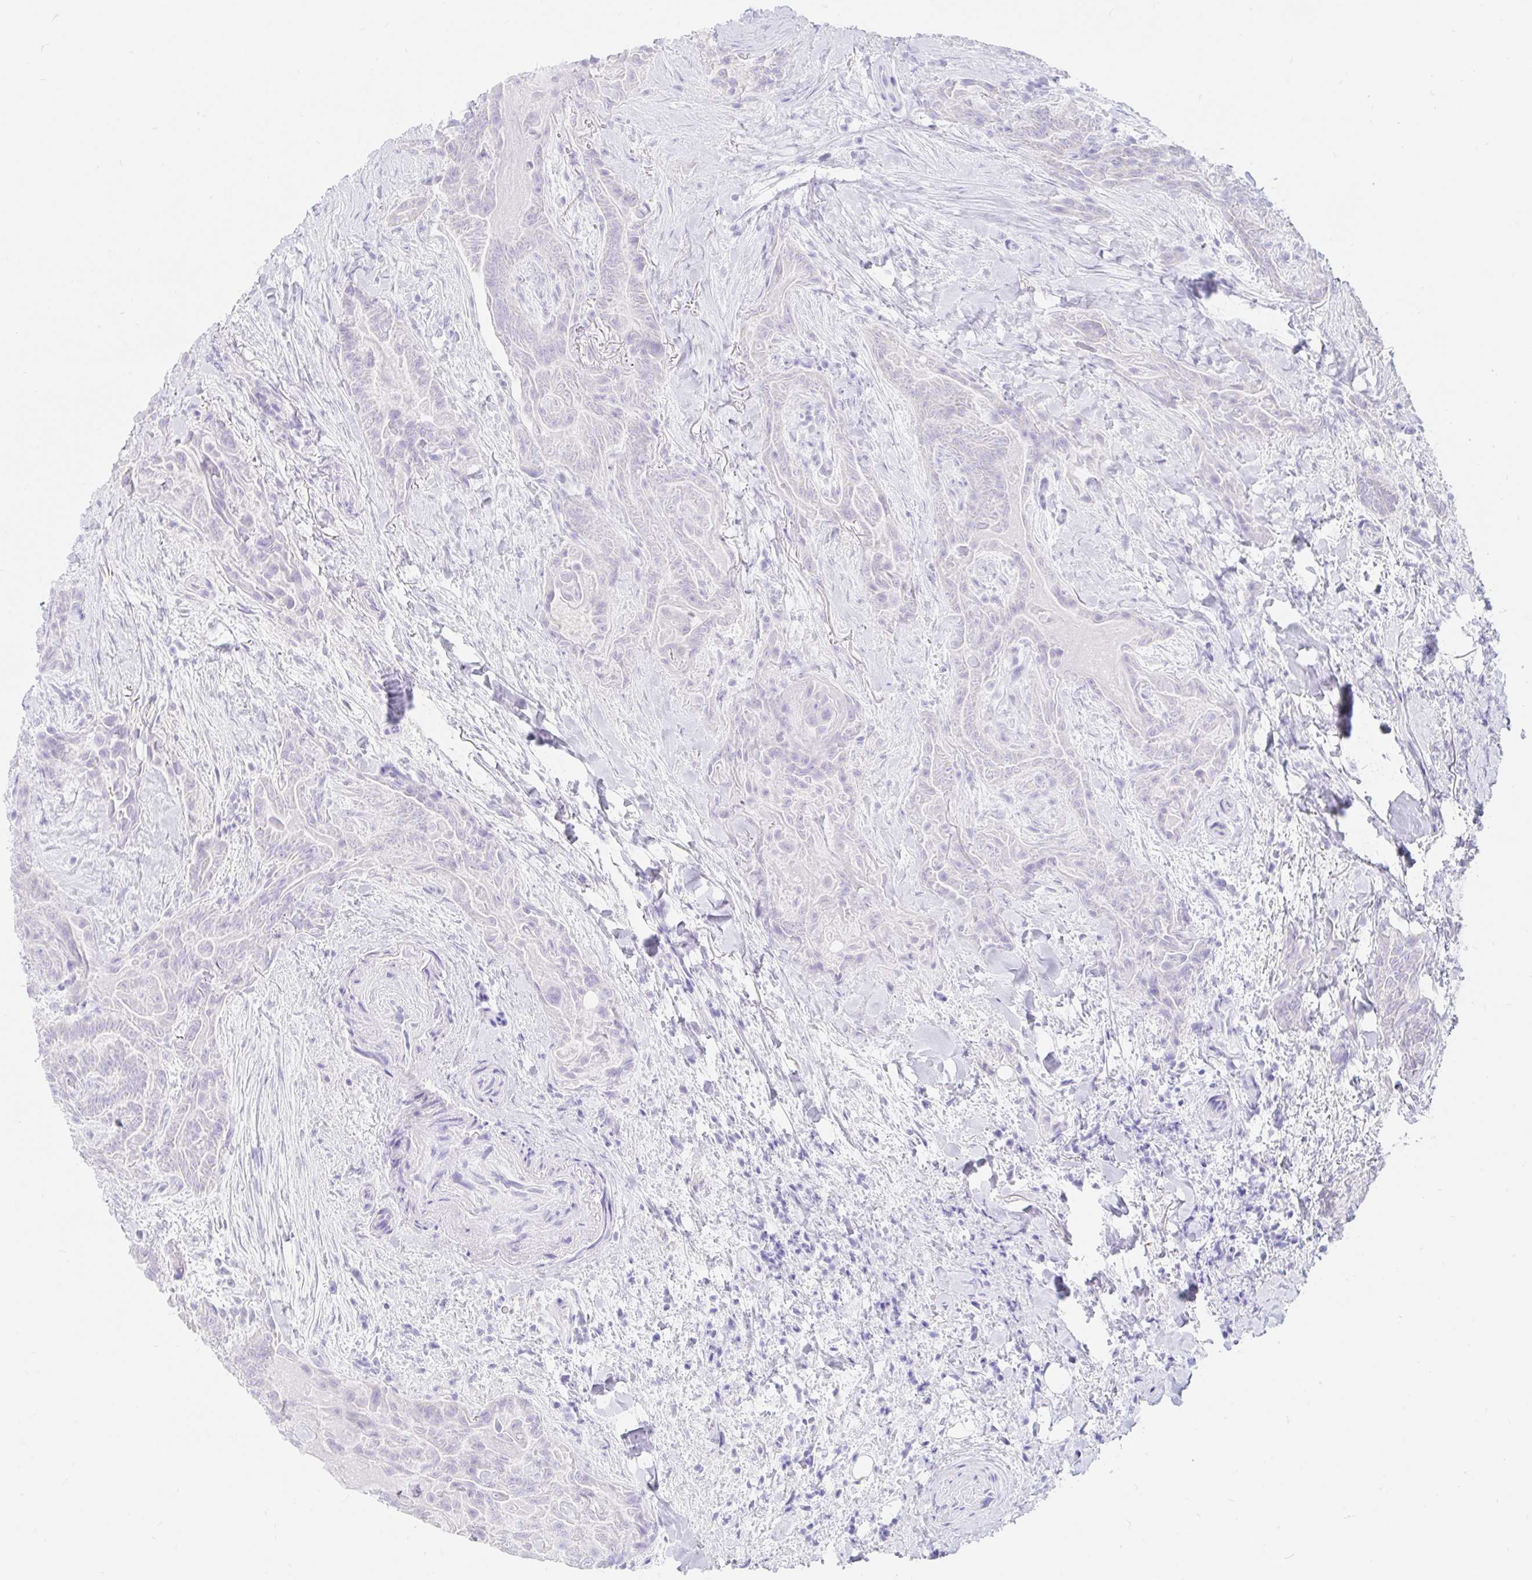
{"staining": {"intensity": "negative", "quantity": "none", "location": "none"}, "tissue": "thyroid cancer", "cell_type": "Tumor cells", "image_type": "cancer", "snomed": [{"axis": "morphology", "description": "Papillary adenocarcinoma, NOS"}, {"axis": "topography", "description": "Thyroid gland"}], "caption": "This is an immunohistochemistry micrograph of thyroid cancer (papillary adenocarcinoma). There is no staining in tumor cells.", "gene": "OR6T1", "patient": {"sex": "female", "age": 61}}